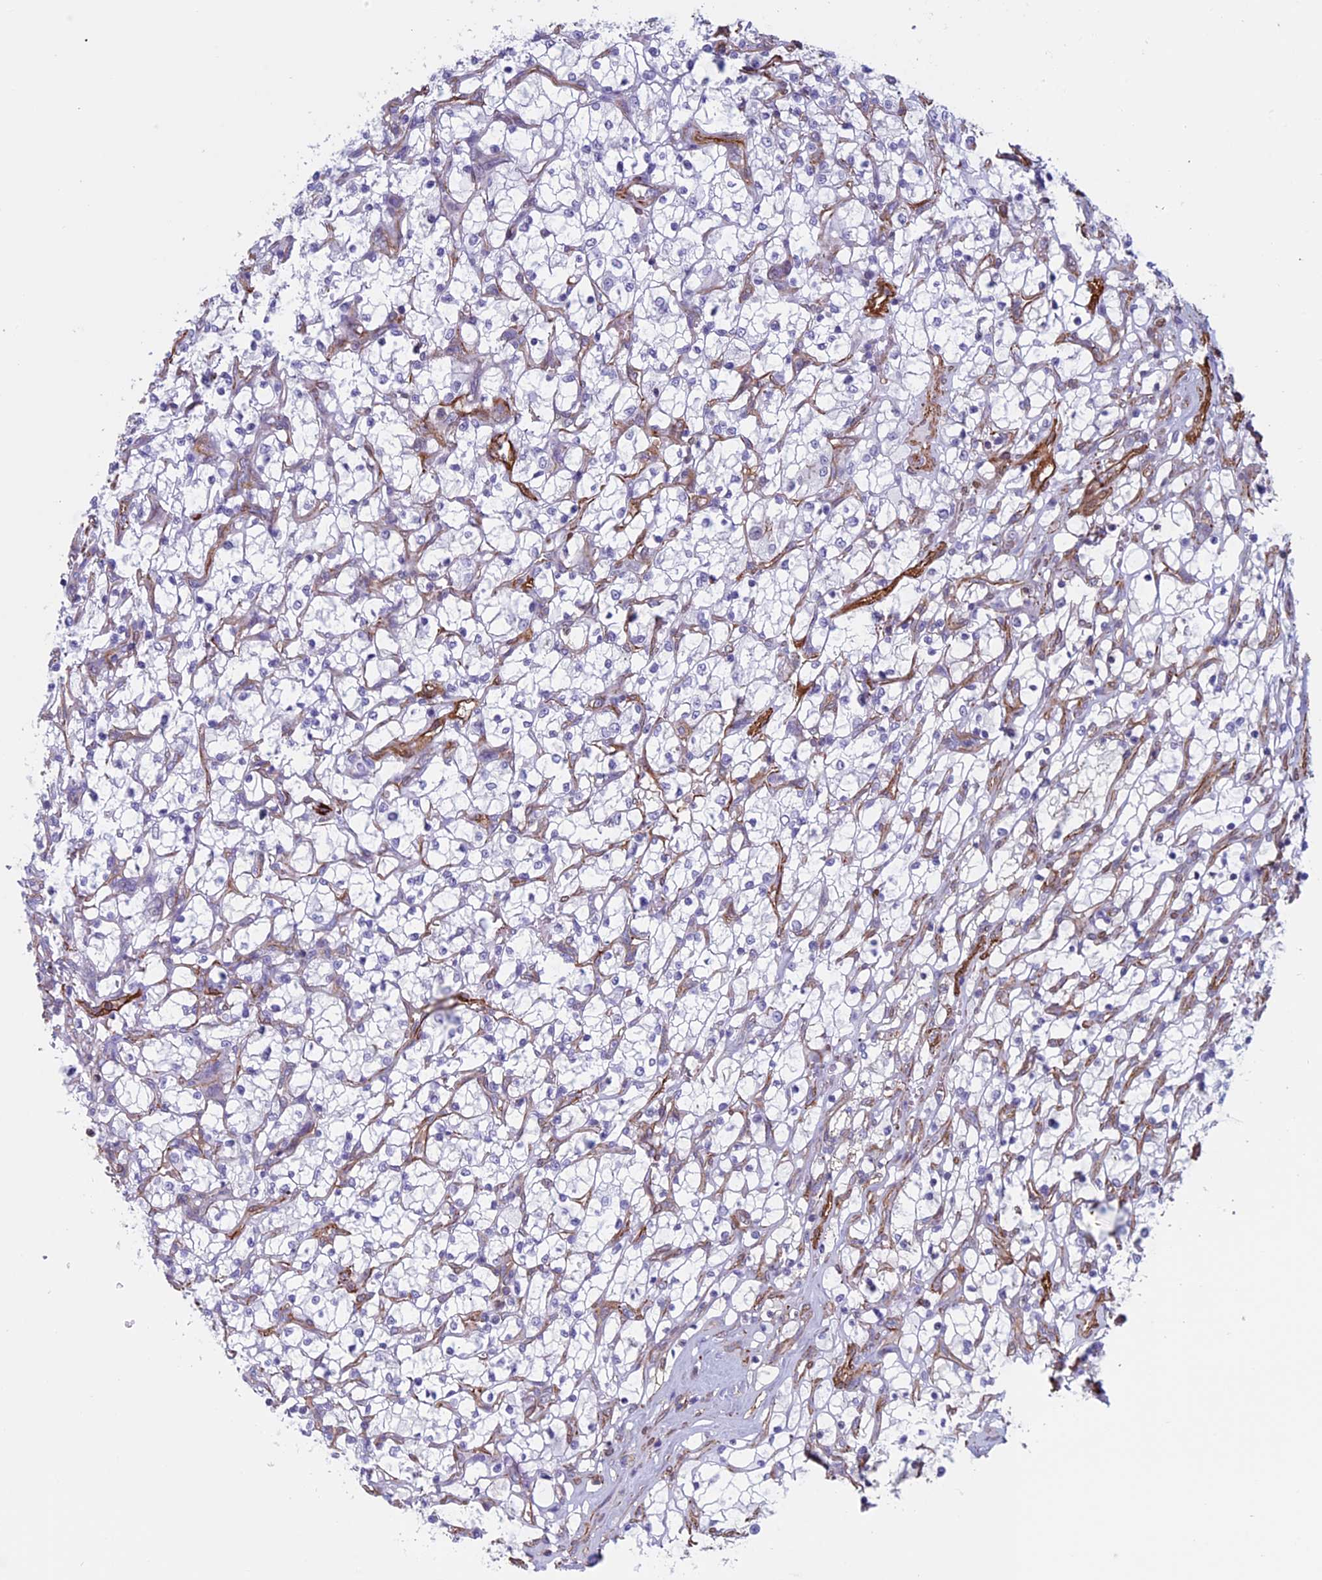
{"staining": {"intensity": "negative", "quantity": "none", "location": "none"}, "tissue": "renal cancer", "cell_type": "Tumor cells", "image_type": "cancer", "snomed": [{"axis": "morphology", "description": "Adenocarcinoma, NOS"}, {"axis": "topography", "description": "Kidney"}], "caption": "Immunohistochemistry (IHC) photomicrograph of renal cancer (adenocarcinoma) stained for a protein (brown), which displays no staining in tumor cells.", "gene": "ANGPTL2", "patient": {"sex": "female", "age": 69}}